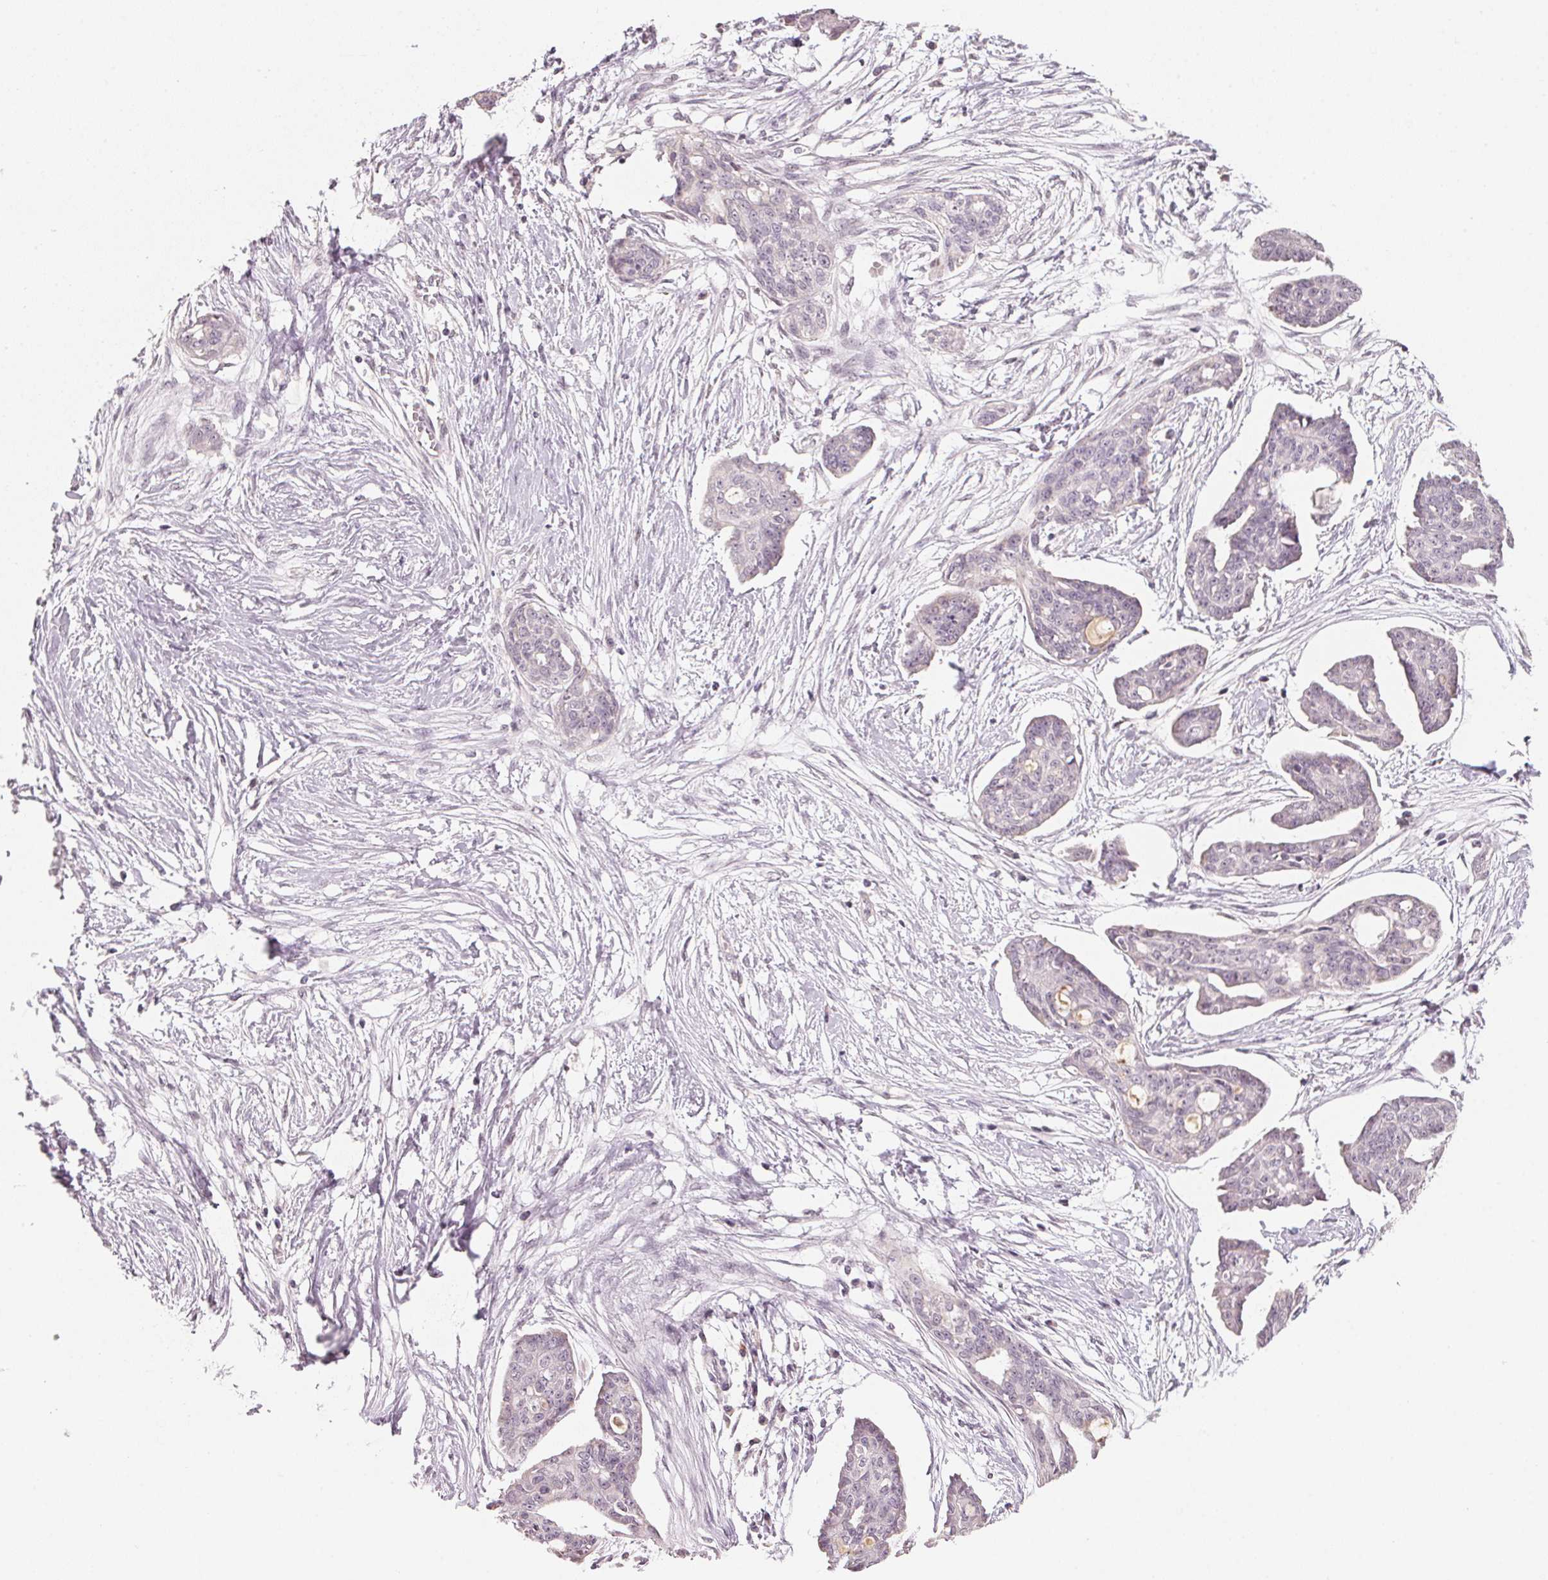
{"staining": {"intensity": "negative", "quantity": "none", "location": "none"}, "tissue": "ovarian cancer", "cell_type": "Tumor cells", "image_type": "cancer", "snomed": [{"axis": "morphology", "description": "Cystadenocarcinoma, serous, NOS"}, {"axis": "topography", "description": "Ovary"}], "caption": "Protein analysis of ovarian serous cystadenocarcinoma reveals no significant positivity in tumor cells.", "gene": "ANKRD31", "patient": {"sex": "female", "age": 71}}